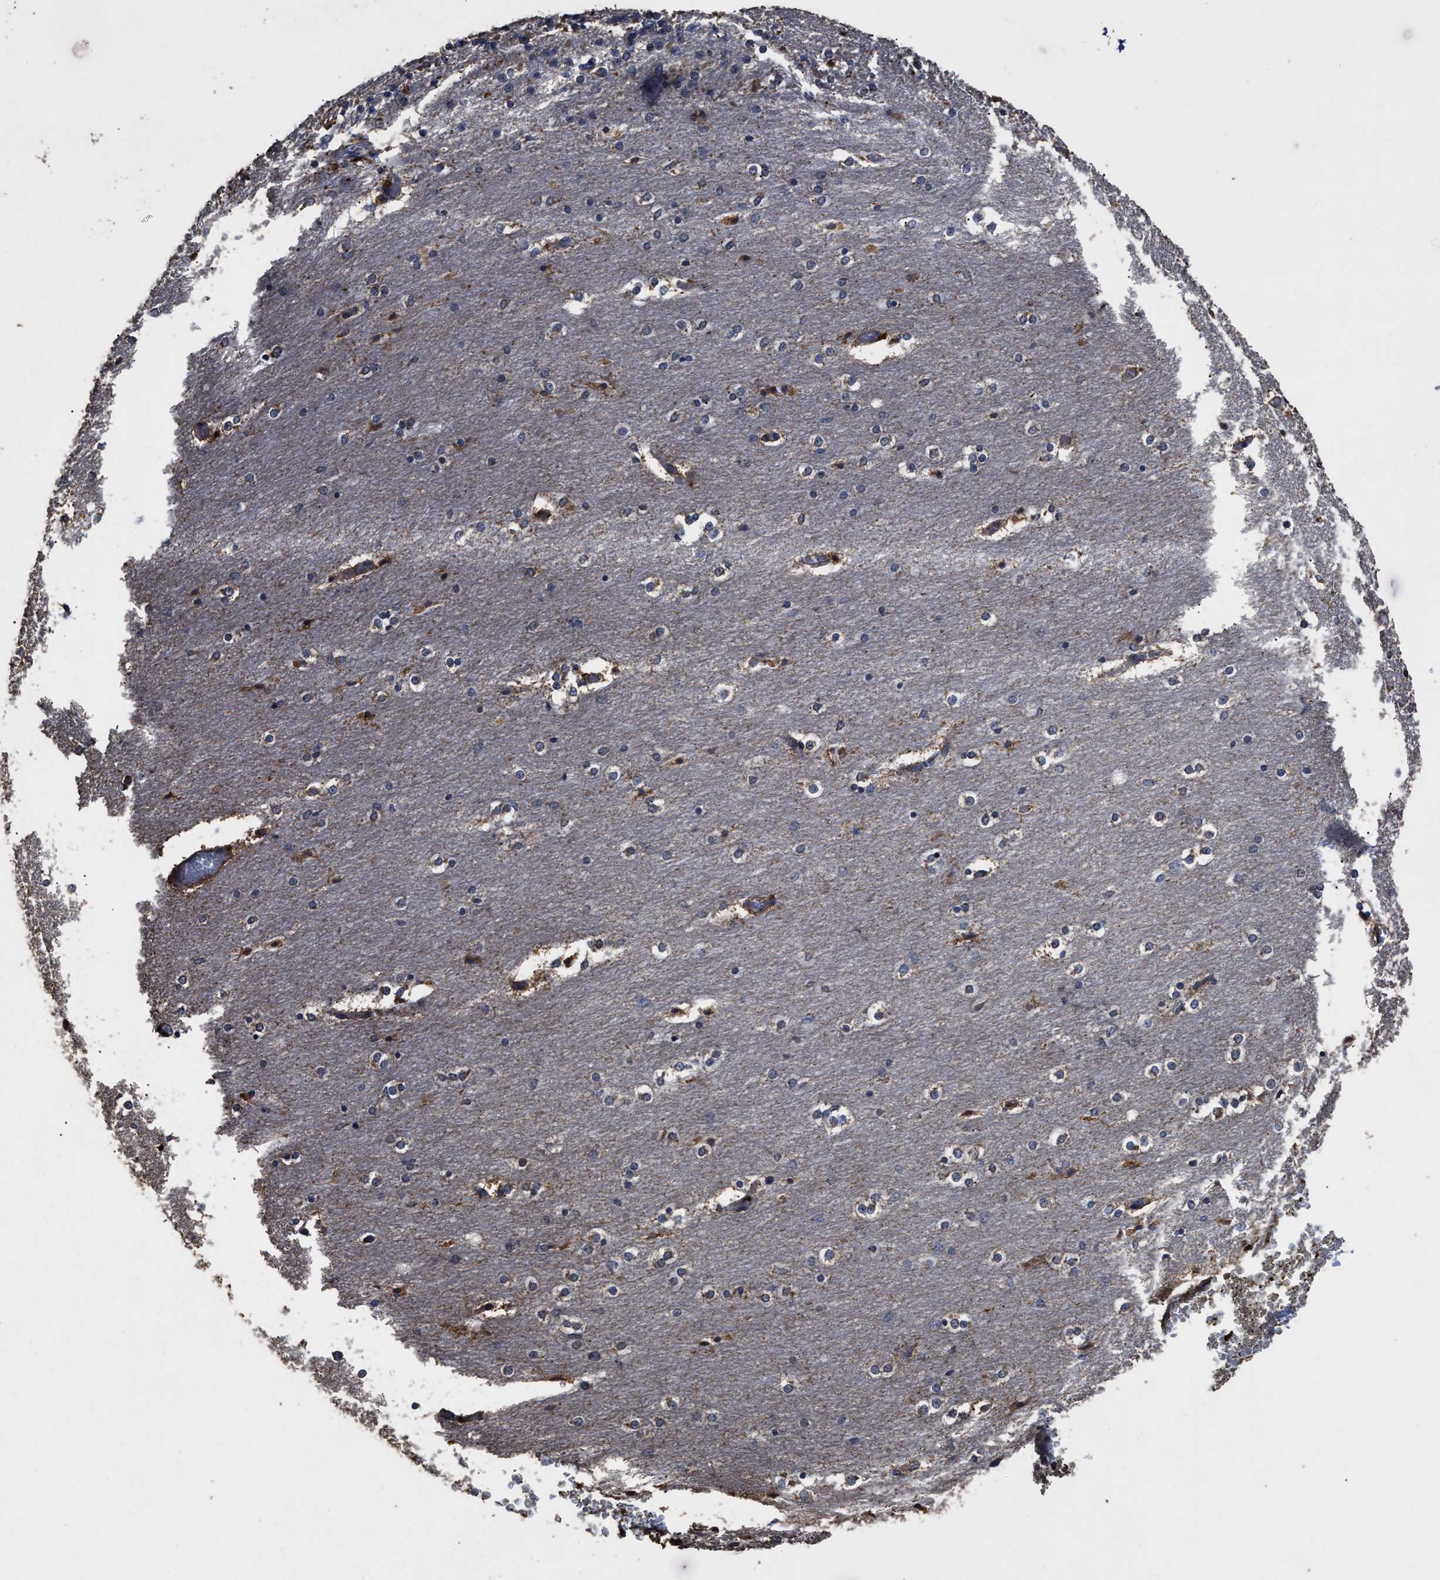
{"staining": {"intensity": "negative", "quantity": "none", "location": "none"}, "tissue": "cerebellum", "cell_type": "Cells in granular layer", "image_type": "normal", "snomed": [{"axis": "morphology", "description": "Normal tissue, NOS"}, {"axis": "topography", "description": "Cerebellum"}], "caption": "This is an IHC micrograph of unremarkable cerebellum. There is no expression in cells in granular layer.", "gene": "PPM1K", "patient": {"sex": "female", "age": 54}}